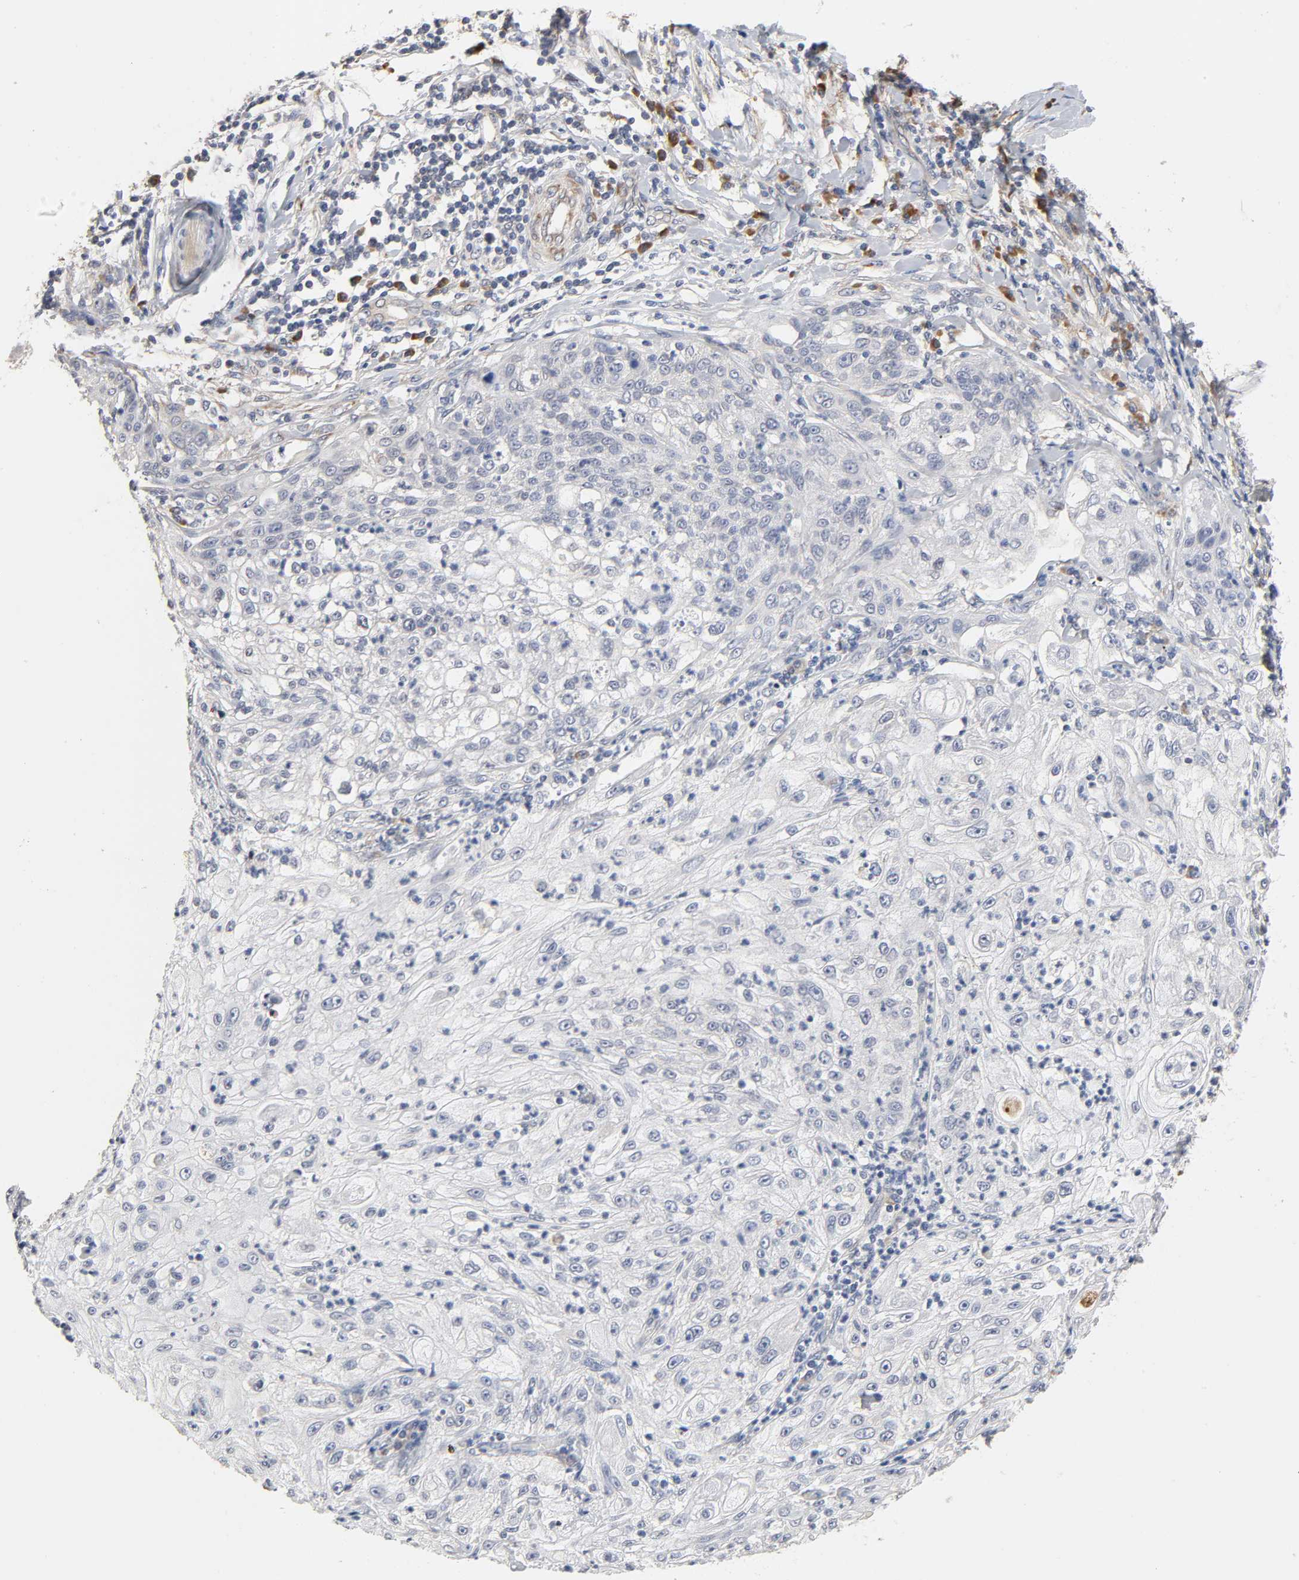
{"staining": {"intensity": "negative", "quantity": "none", "location": "none"}, "tissue": "lung cancer", "cell_type": "Tumor cells", "image_type": "cancer", "snomed": [{"axis": "morphology", "description": "Inflammation, NOS"}, {"axis": "morphology", "description": "Squamous cell carcinoma, NOS"}, {"axis": "topography", "description": "Lymph node"}, {"axis": "topography", "description": "Soft tissue"}, {"axis": "topography", "description": "Lung"}], "caption": "Tumor cells are negative for brown protein staining in lung squamous cell carcinoma.", "gene": "HDLBP", "patient": {"sex": "male", "age": 66}}